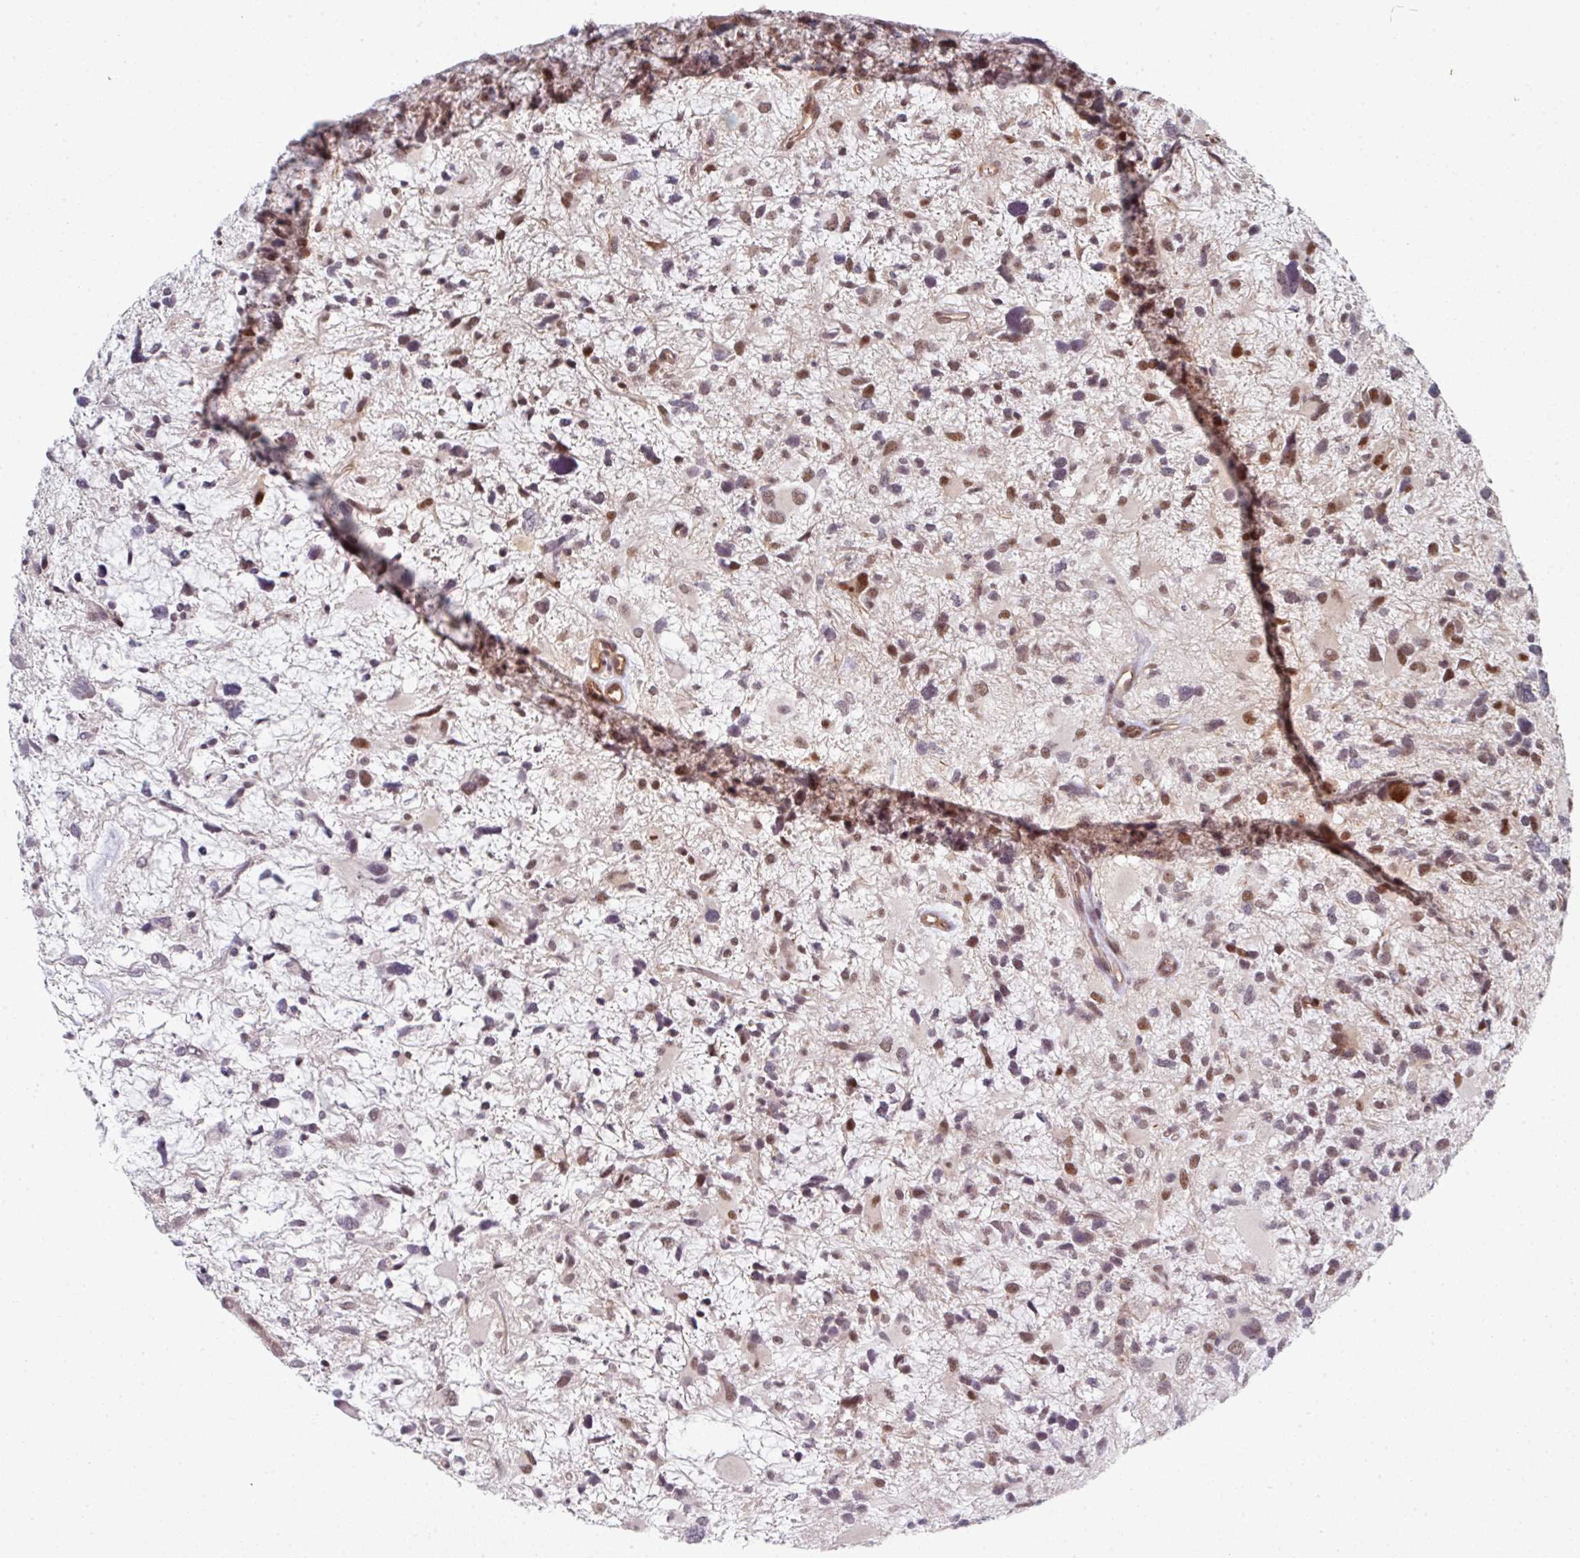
{"staining": {"intensity": "moderate", "quantity": "25%-75%", "location": "nuclear"}, "tissue": "glioma", "cell_type": "Tumor cells", "image_type": "cancer", "snomed": [{"axis": "morphology", "description": "Glioma, malignant, High grade"}, {"axis": "topography", "description": "Brain"}], "caption": "This histopathology image shows IHC staining of human malignant glioma (high-grade), with medium moderate nuclear staining in about 25%-75% of tumor cells.", "gene": "TMCC1", "patient": {"sex": "female", "age": 11}}